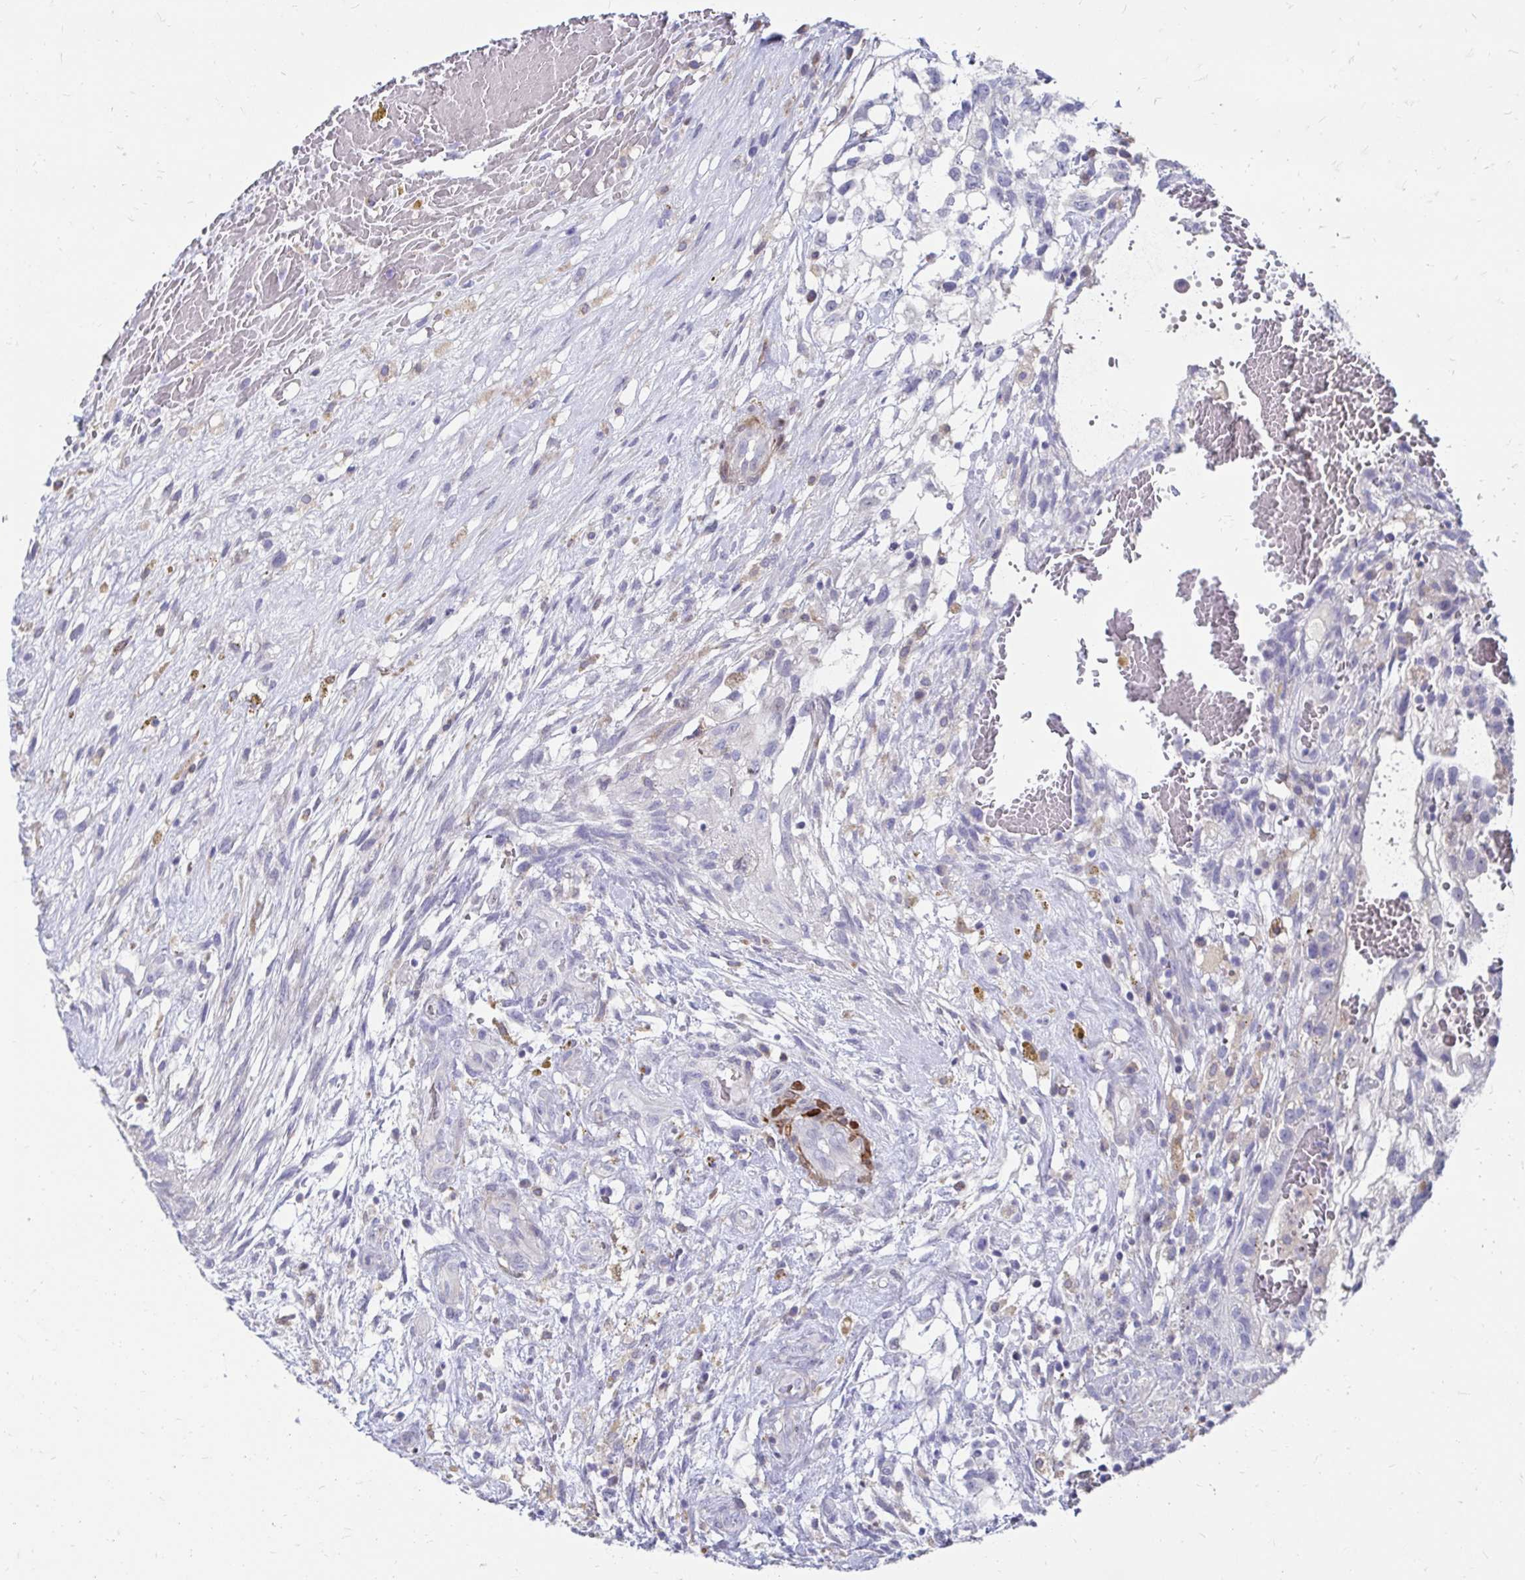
{"staining": {"intensity": "negative", "quantity": "none", "location": "none"}, "tissue": "testis cancer", "cell_type": "Tumor cells", "image_type": "cancer", "snomed": [{"axis": "morphology", "description": "Normal tissue, NOS"}, {"axis": "morphology", "description": "Carcinoma, Embryonal, NOS"}, {"axis": "topography", "description": "Testis"}], "caption": "There is no significant expression in tumor cells of testis cancer.", "gene": "CDKL1", "patient": {"sex": "male", "age": 32}}